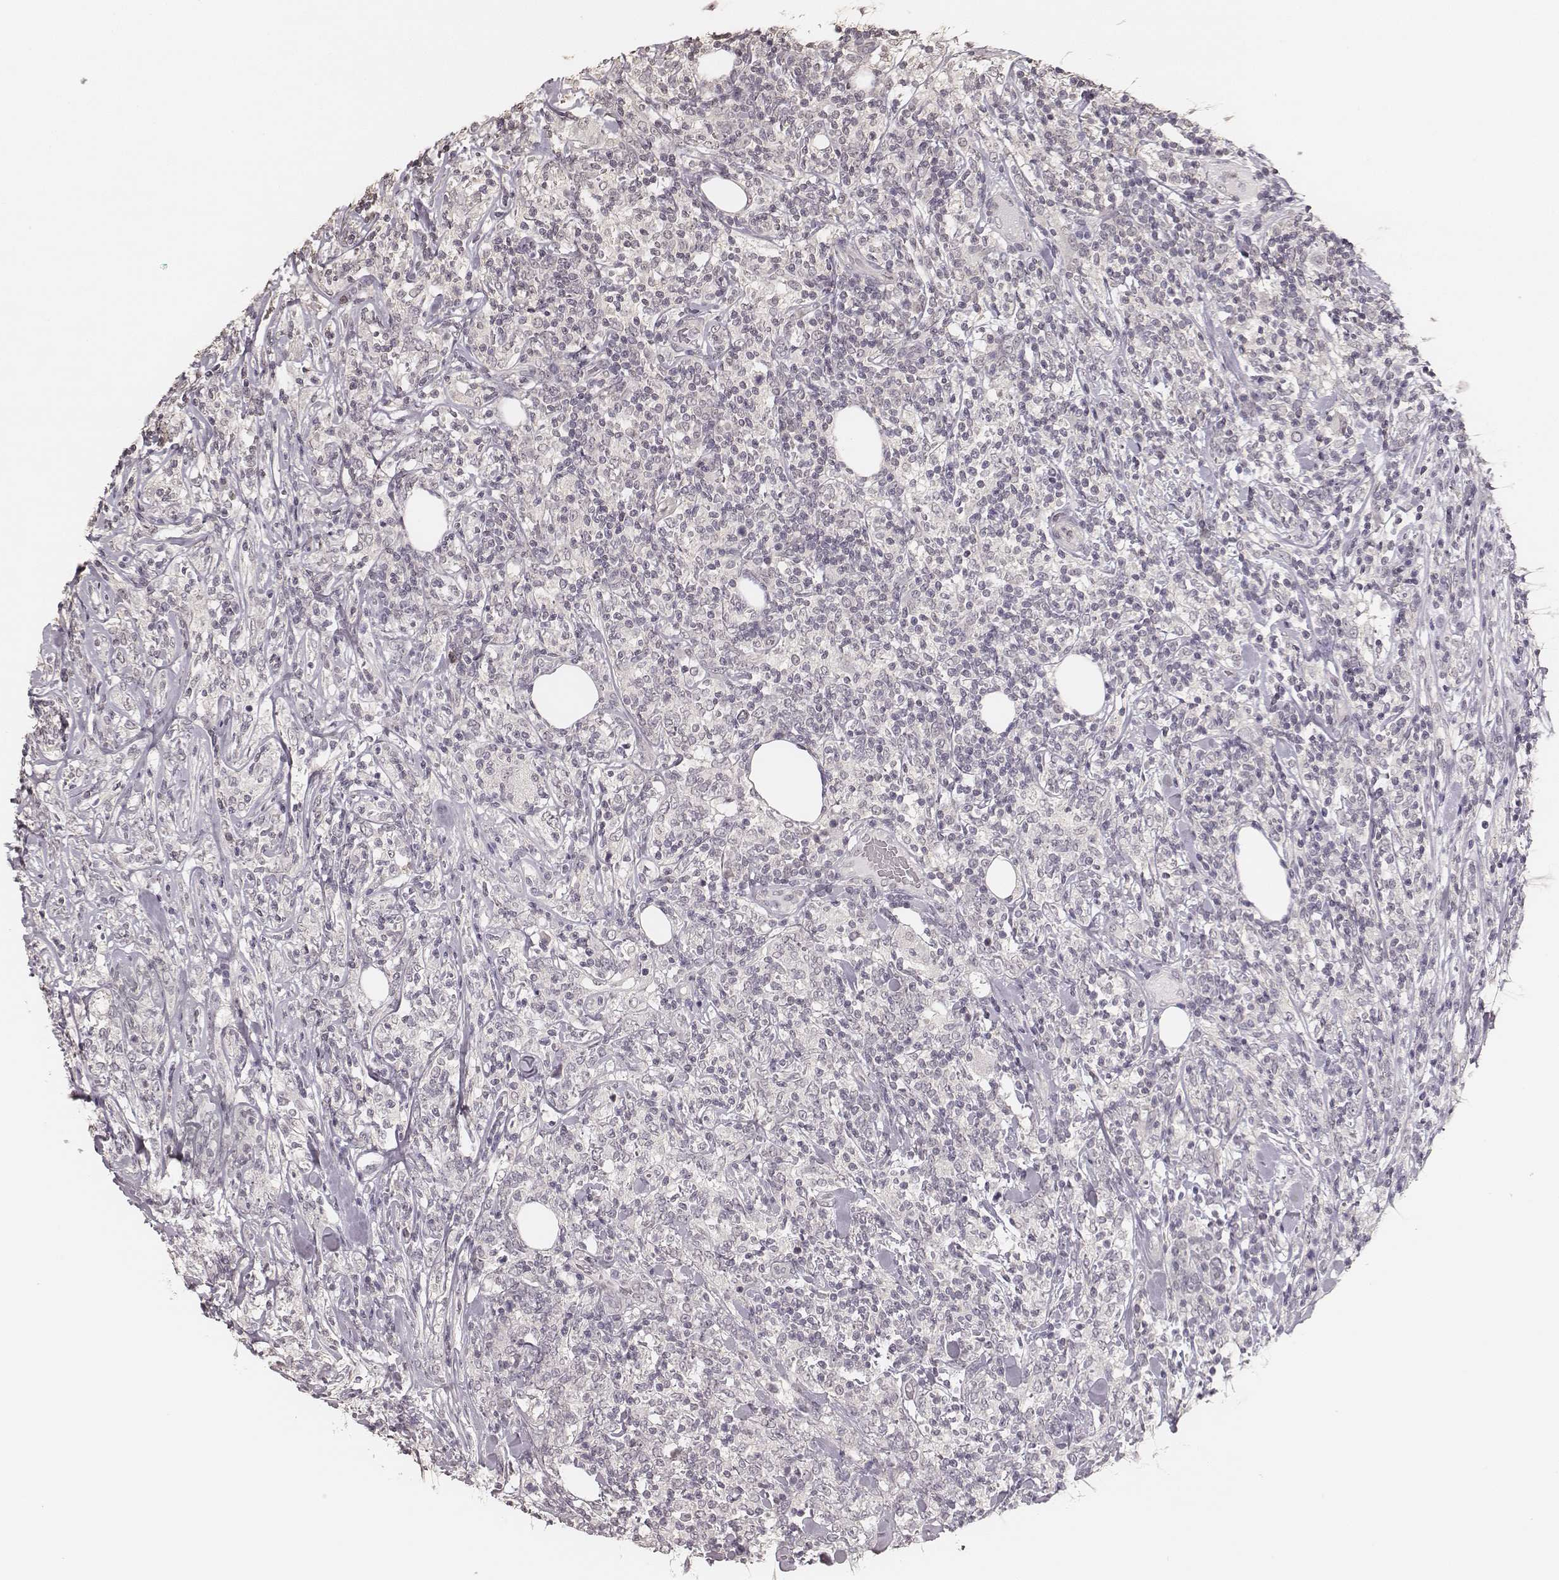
{"staining": {"intensity": "negative", "quantity": "none", "location": "none"}, "tissue": "lymphoma", "cell_type": "Tumor cells", "image_type": "cancer", "snomed": [{"axis": "morphology", "description": "Malignant lymphoma, non-Hodgkin's type, High grade"}, {"axis": "topography", "description": "Lymph node"}], "caption": "The immunohistochemistry image has no significant staining in tumor cells of high-grade malignant lymphoma, non-Hodgkin's type tissue. The staining was performed using DAB (3,3'-diaminobenzidine) to visualize the protein expression in brown, while the nuclei were stained in blue with hematoxylin (Magnification: 20x).", "gene": "LY6K", "patient": {"sex": "female", "age": 84}}